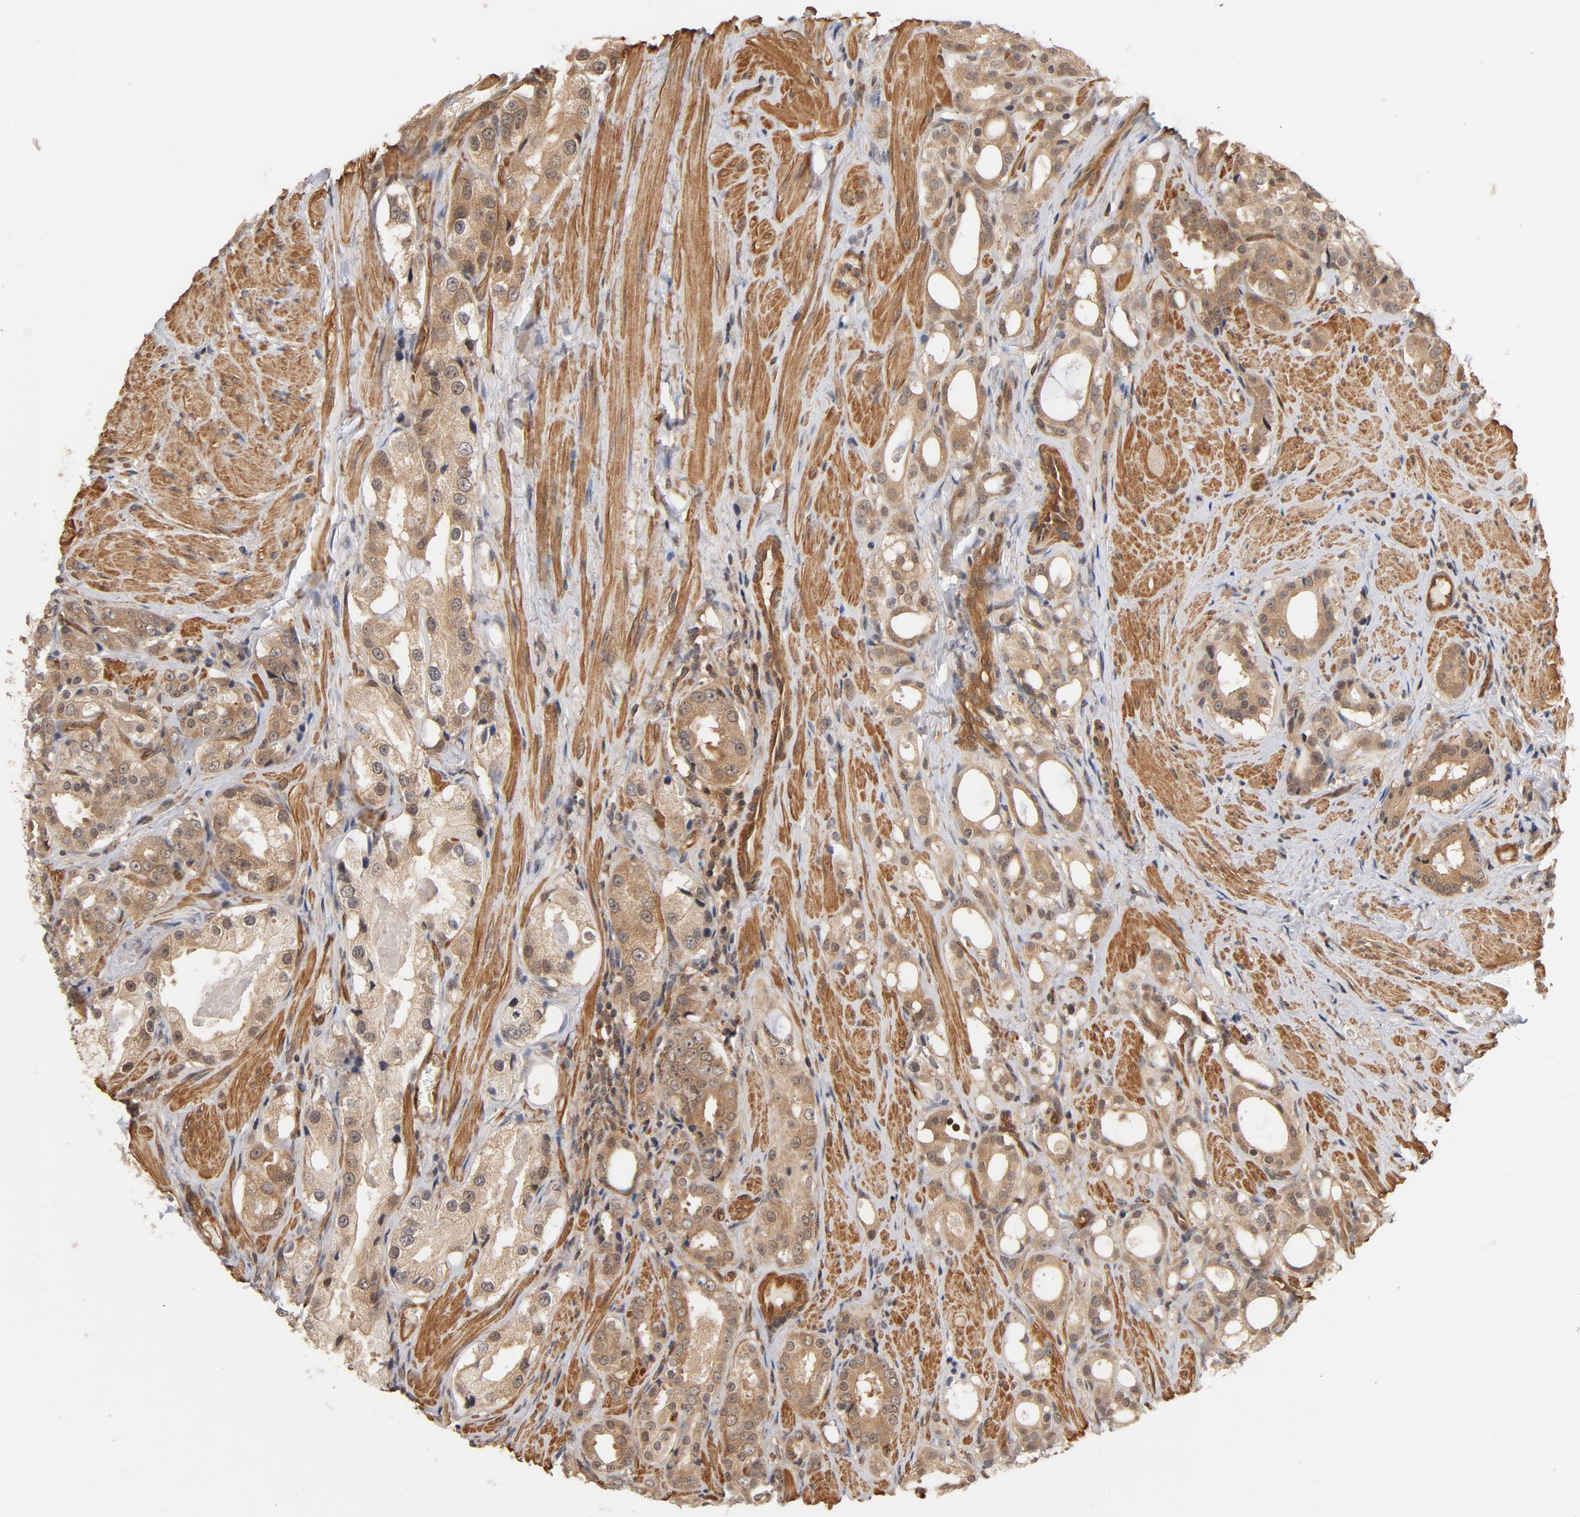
{"staining": {"intensity": "moderate", "quantity": ">75%", "location": "cytoplasmic/membranous"}, "tissue": "prostate cancer", "cell_type": "Tumor cells", "image_type": "cancer", "snomed": [{"axis": "morphology", "description": "Adenocarcinoma, High grade"}, {"axis": "topography", "description": "Prostate"}], "caption": "This histopathology image shows high-grade adenocarcinoma (prostate) stained with immunohistochemistry (IHC) to label a protein in brown. The cytoplasmic/membranous of tumor cells show moderate positivity for the protein. Nuclei are counter-stained blue.", "gene": "CDC37", "patient": {"sex": "male", "age": 73}}